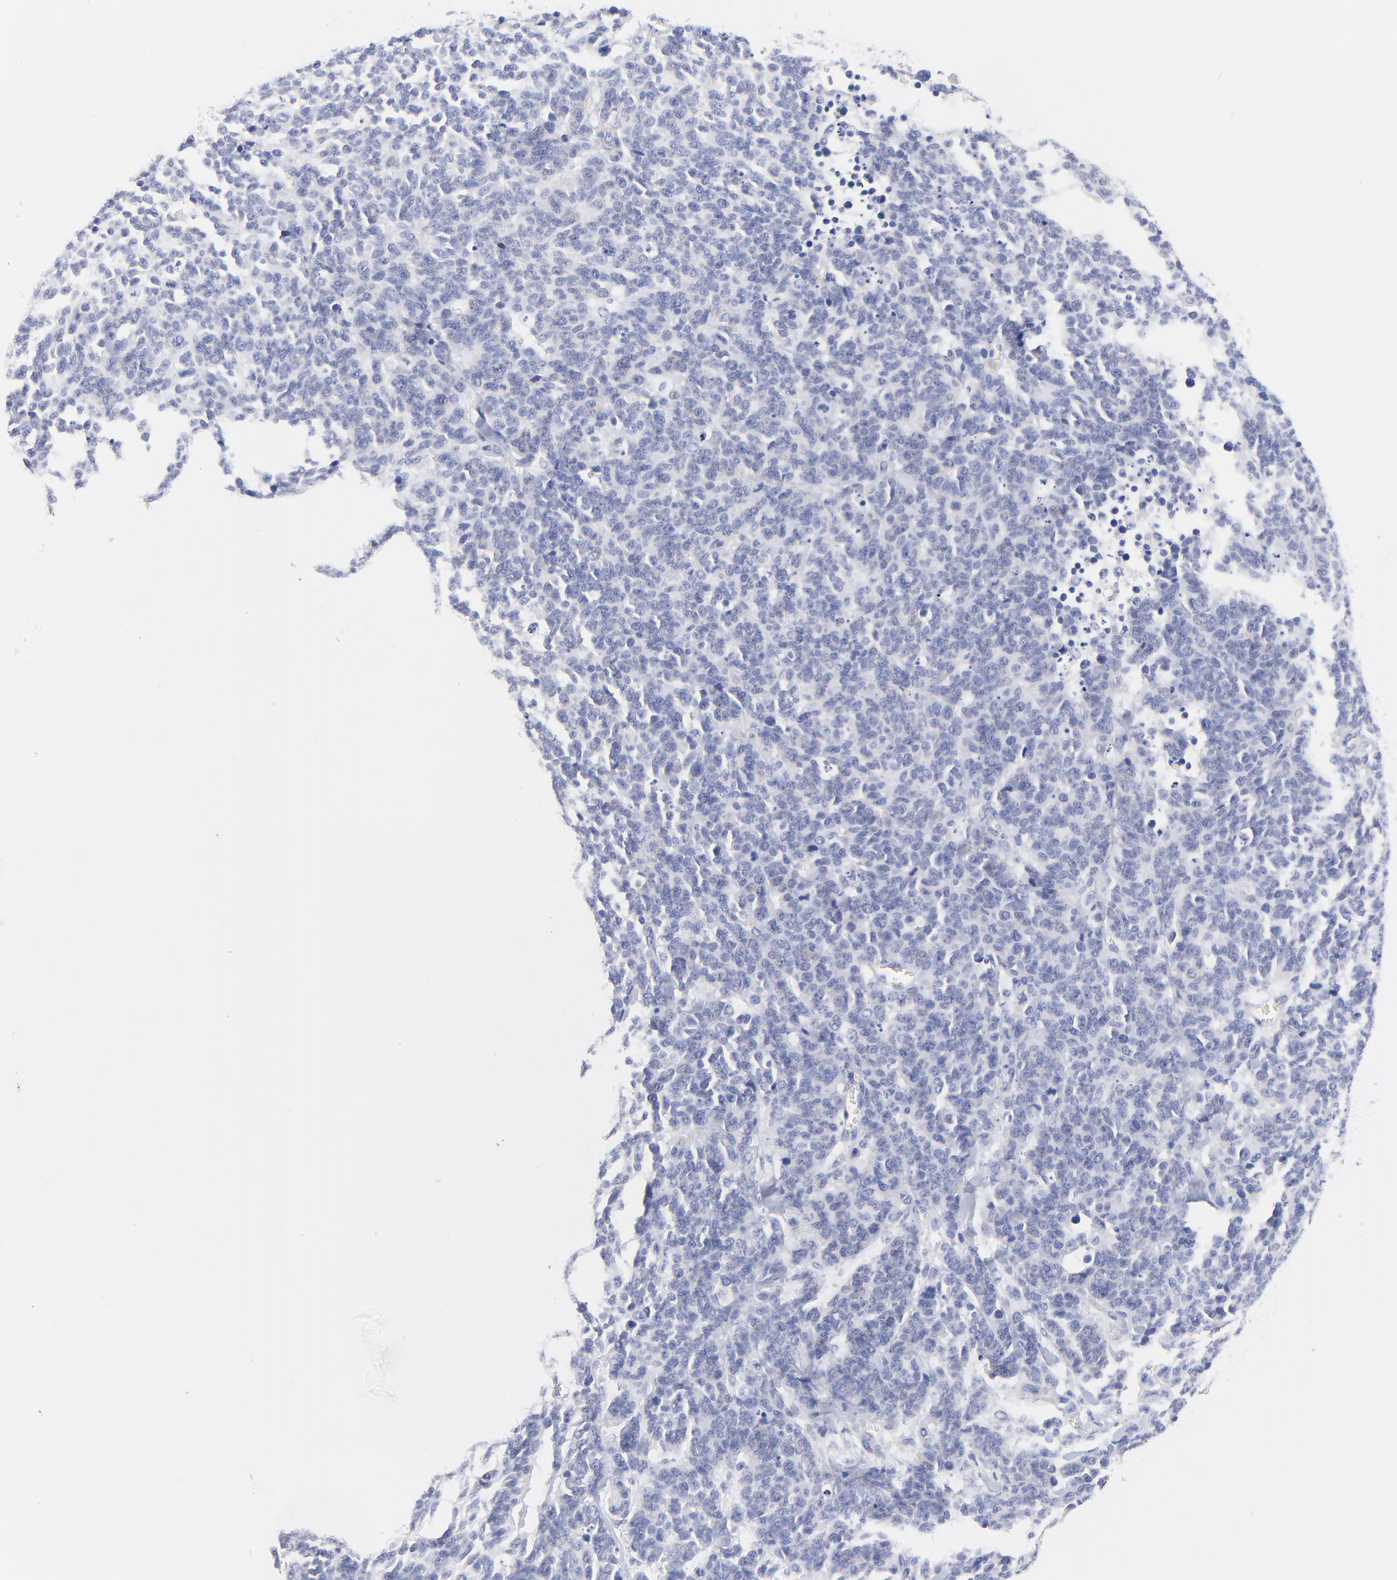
{"staining": {"intensity": "negative", "quantity": "none", "location": "none"}, "tissue": "lung cancer", "cell_type": "Tumor cells", "image_type": "cancer", "snomed": [{"axis": "morphology", "description": "Neoplasm, malignant, NOS"}, {"axis": "topography", "description": "Lung"}], "caption": "This is an IHC photomicrograph of human lung cancer (neoplasm (malignant)). There is no positivity in tumor cells.", "gene": "TNFRSF13C", "patient": {"sex": "female", "age": 58}}